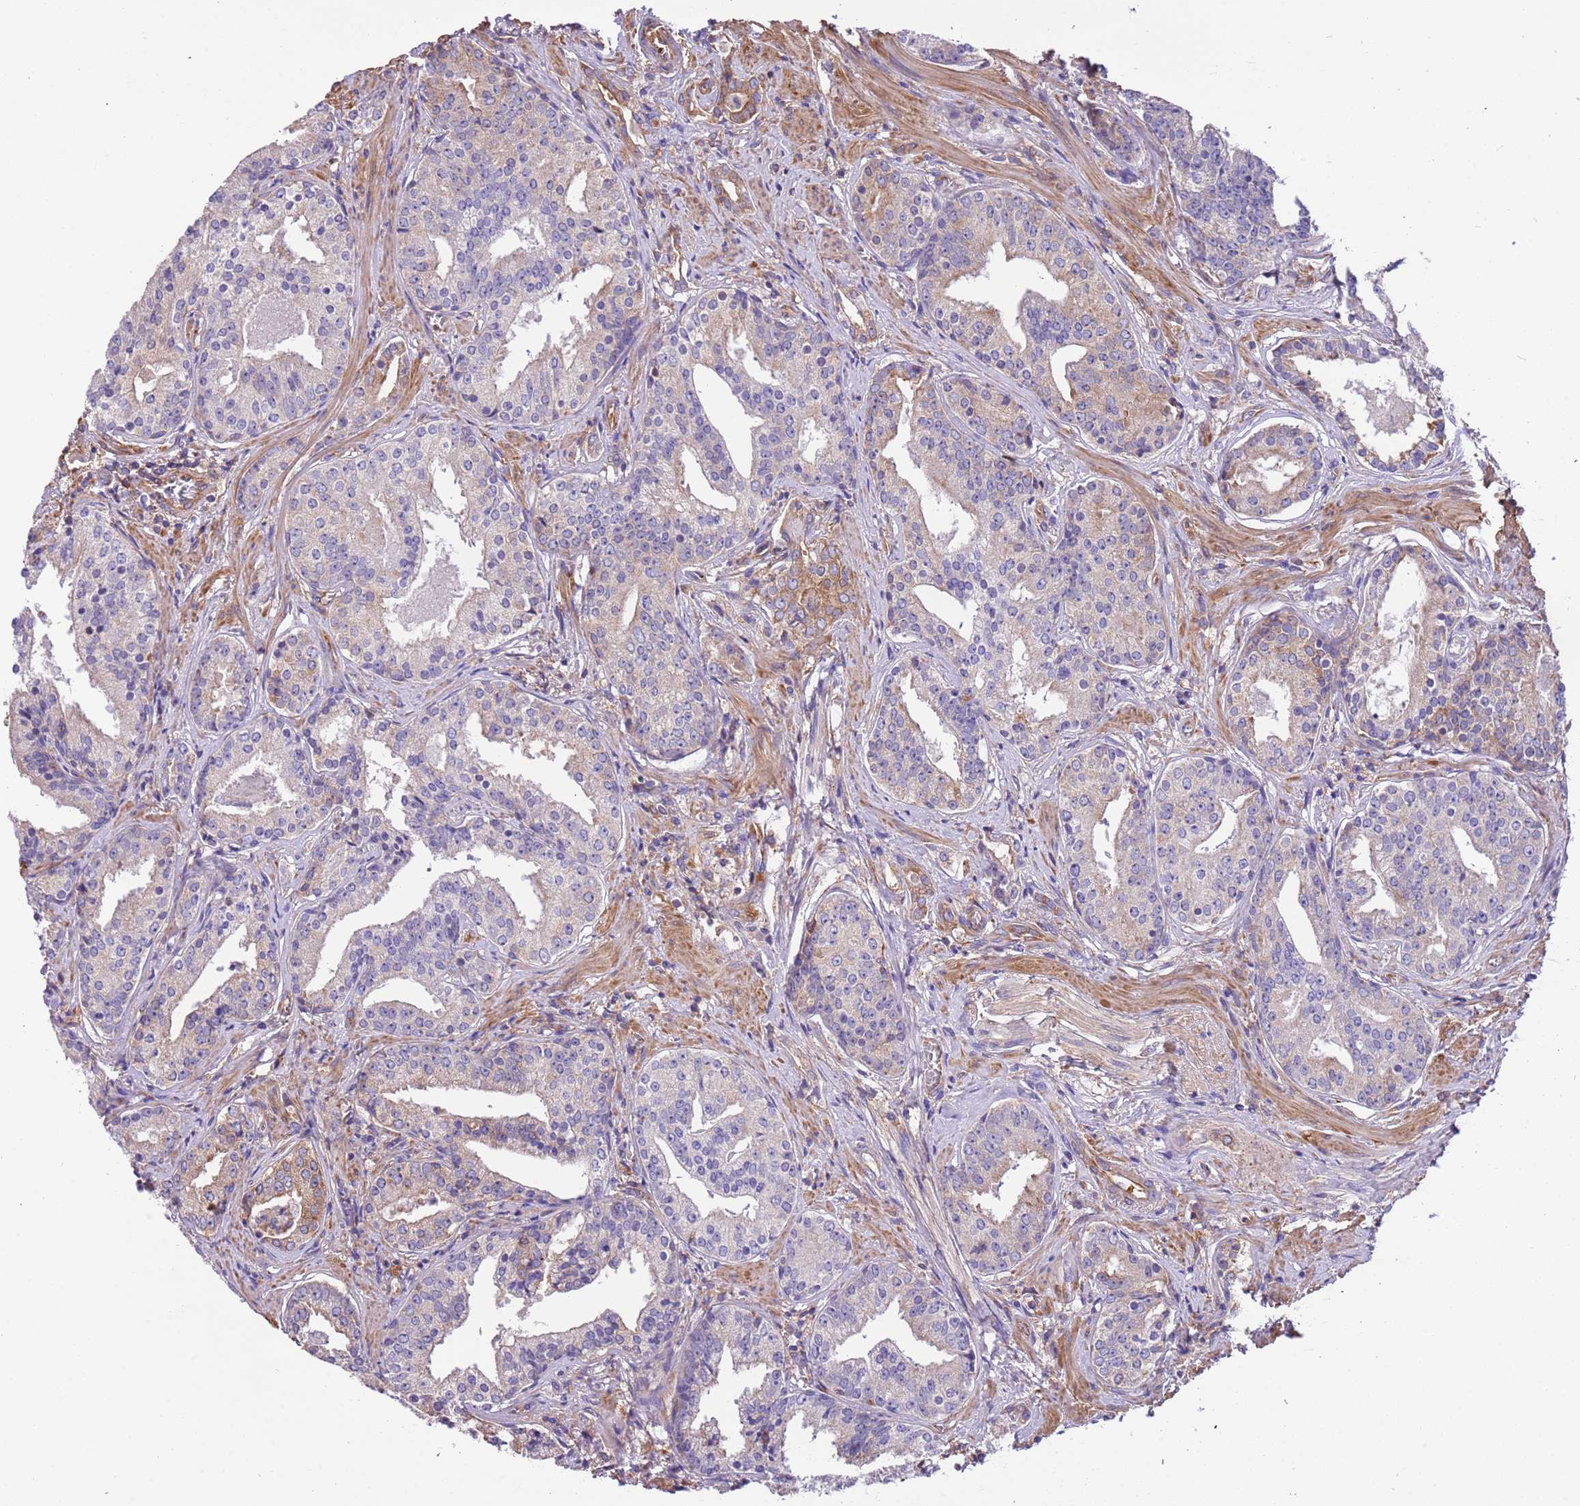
{"staining": {"intensity": "moderate", "quantity": "<25%", "location": "cytoplasmic/membranous"}, "tissue": "prostate cancer", "cell_type": "Tumor cells", "image_type": "cancer", "snomed": [{"axis": "morphology", "description": "Adenocarcinoma, High grade"}, {"axis": "topography", "description": "Prostate"}], "caption": "IHC photomicrograph of neoplastic tissue: adenocarcinoma (high-grade) (prostate) stained using IHC shows low levels of moderate protein expression localized specifically in the cytoplasmic/membranous of tumor cells, appearing as a cytoplasmic/membranous brown color.", "gene": "NAALADL1", "patient": {"sex": "male", "age": 58}}